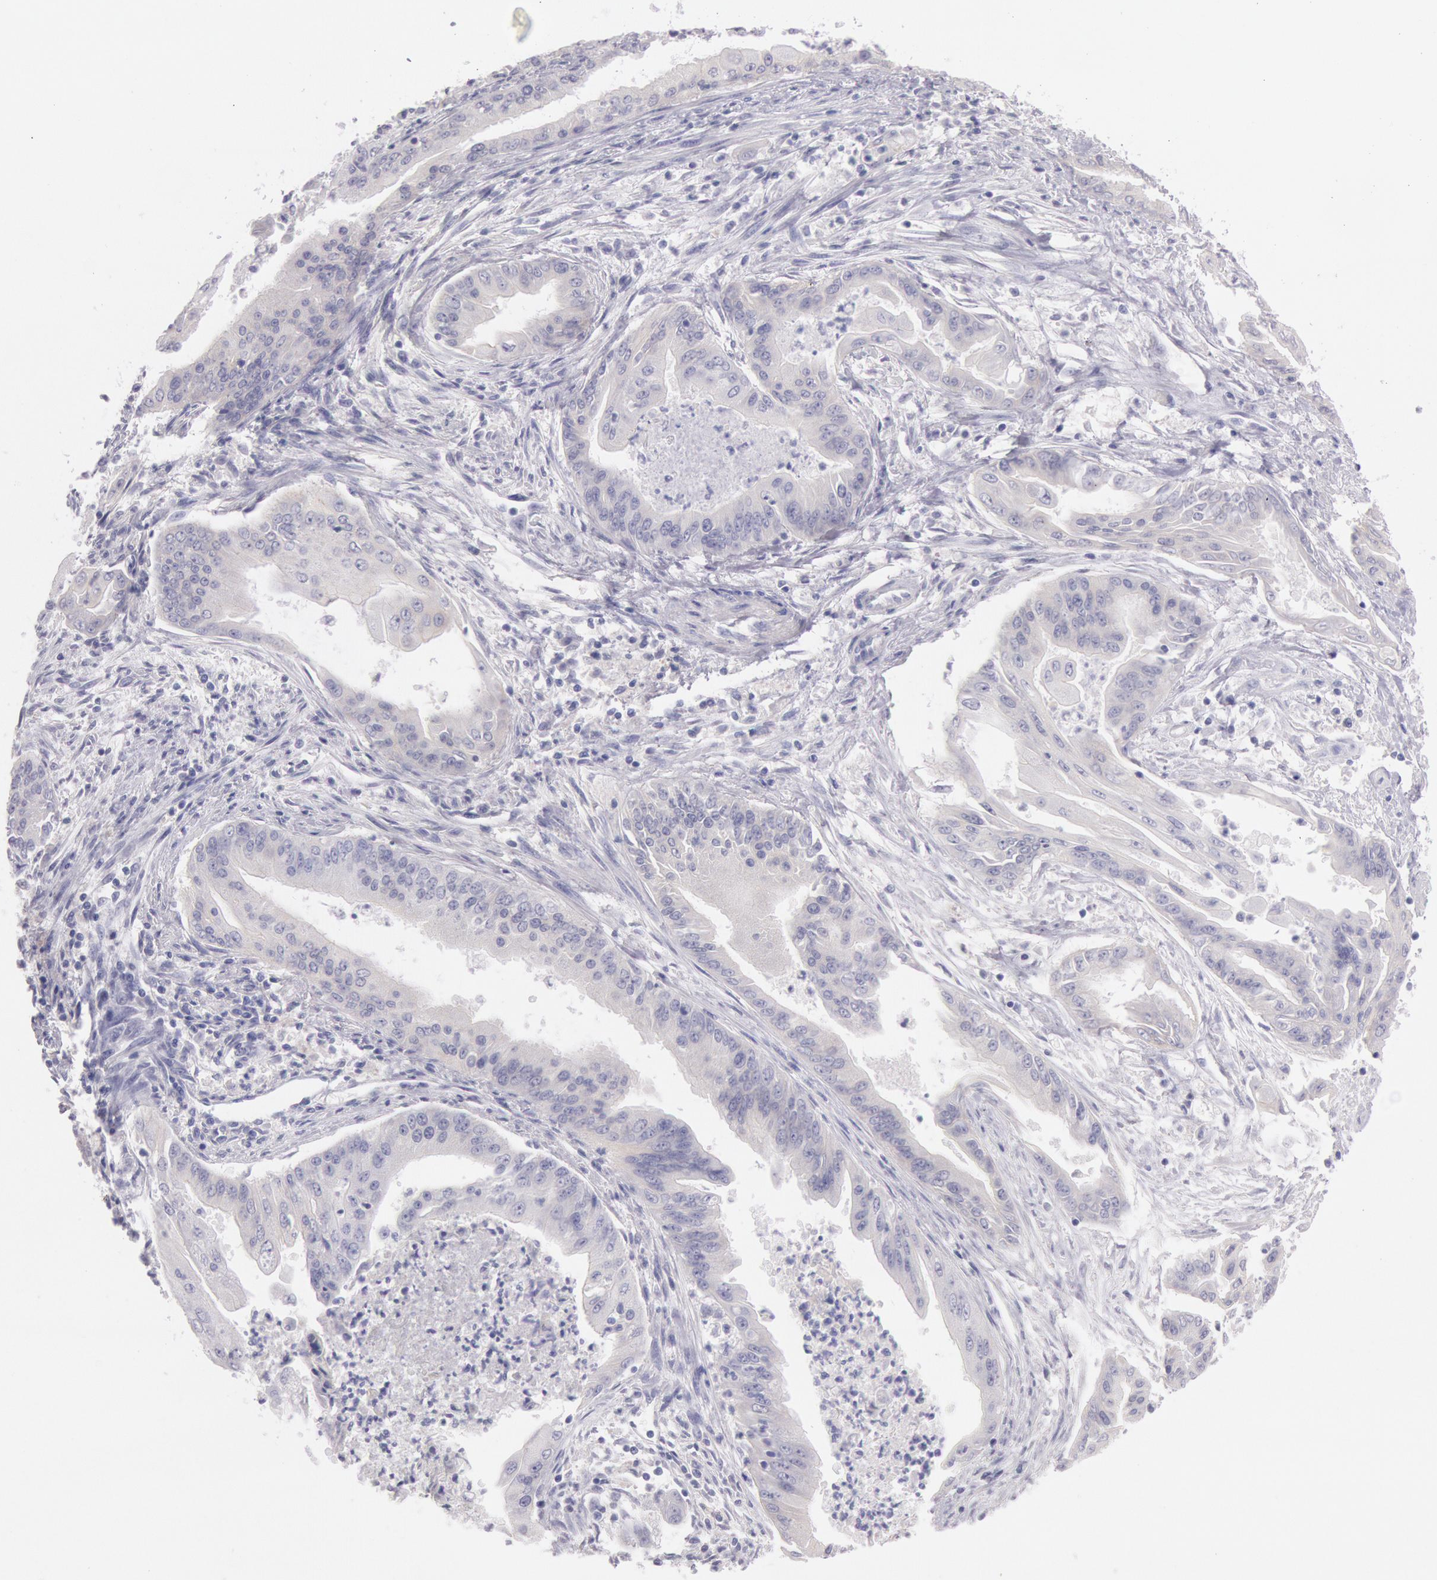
{"staining": {"intensity": "negative", "quantity": "none", "location": "none"}, "tissue": "endometrial cancer", "cell_type": "Tumor cells", "image_type": "cancer", "snomed": [{"axis": "morphology", "description": "Adenocarcinoma, NOS"}, {"axis": "topography", "description": "Endometrium"}], "caption": "Adenocarcinoma (endometrial) was stained to show a protein in brown. There is no significant expression in tumor cells.", "gene": "EGFR", "patient": {"sex": "female", "age": 63}}